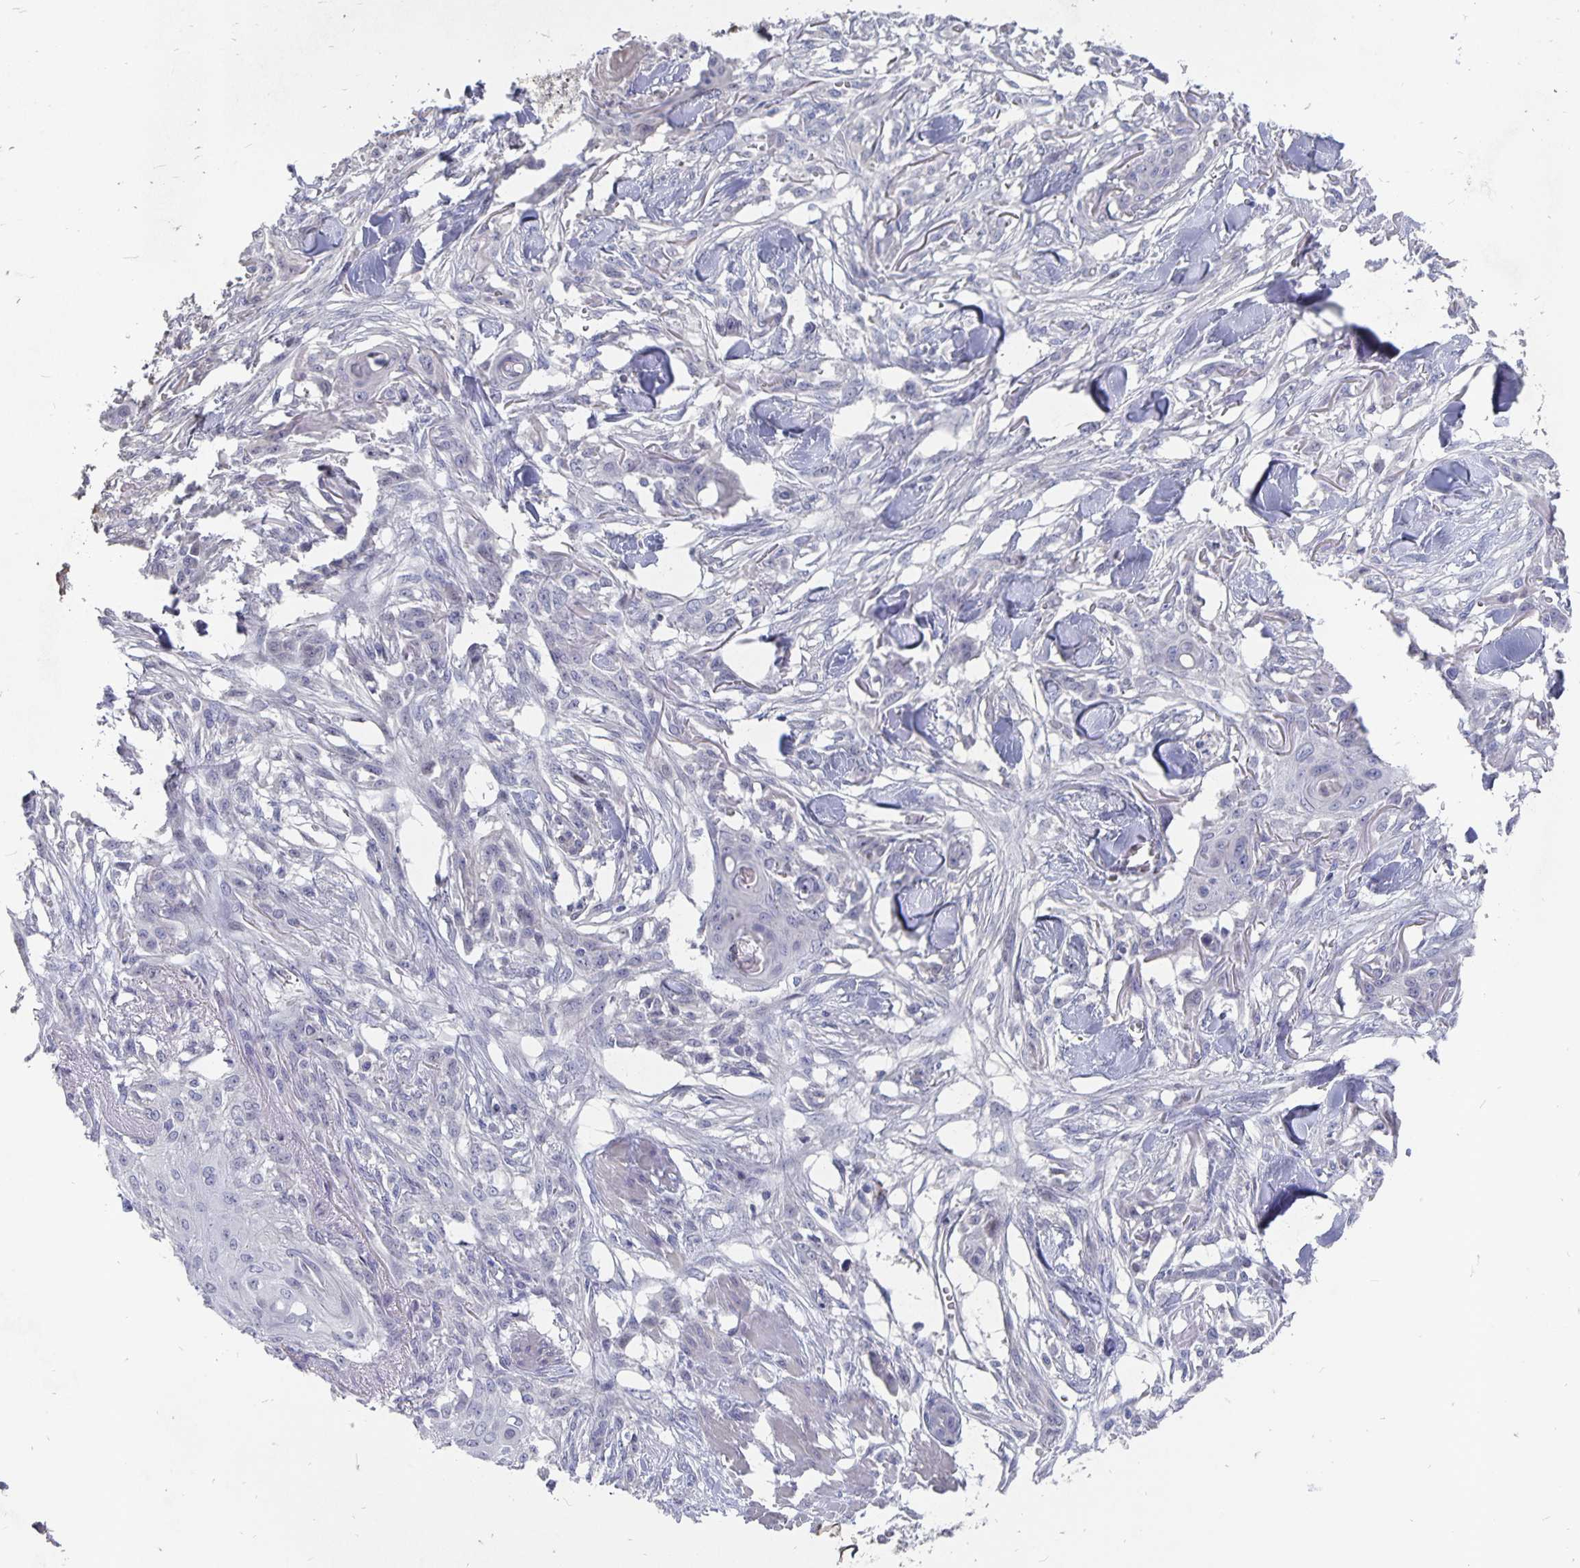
{"staining": {"intensity": "negative", "quantity": "none", "location": "none"}, "tissue": "skin cancer", "cell_type": "Tumor cells", "image_type": "cancer", "snomed": [{"axis": "morphology", "description": "Squamous cell carcinoma, NOS"}, {"axis": "topography", "description": "Skin"}], "caption": "High power microscopy histopathology image of an IHC histopathology image of skin cancer (squamous cell carcinoma), revealing no significant positivity in tumor cells.", "gene": "SMOC1", "patient": {"sex": "female", "age": 59}}